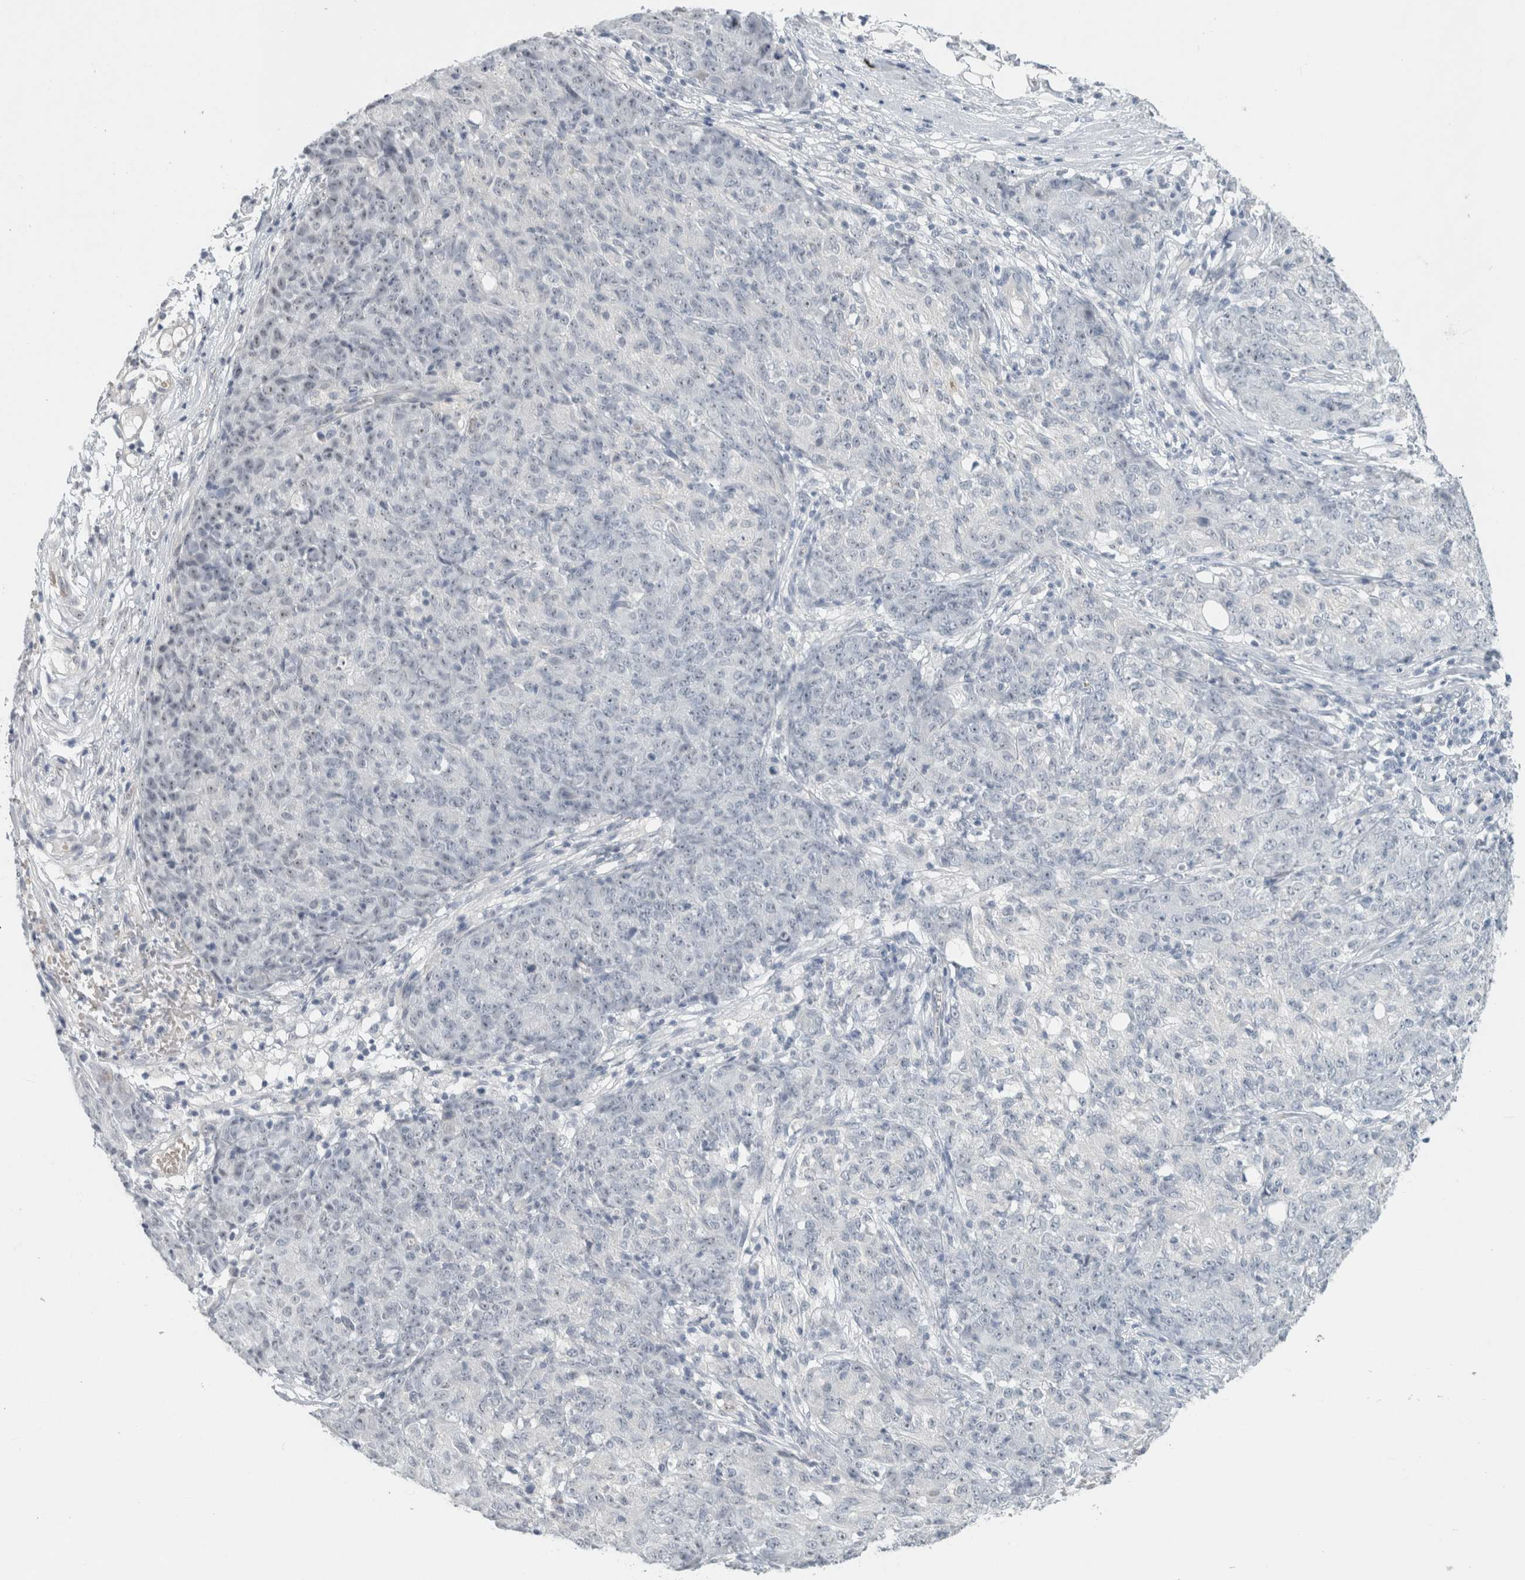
{"staining": {"intensity": "negative", "quantity": "none", "location": "none"}, "tissue": "ovarian cancer", "cell_type": "Tumor cells", "image_type": "cancer", "snomed": [{"axis": "morphology", "description": "Carcinoma, endometroid"}, {"axis": "topography", "description": "Ovary"}], "caption": "An image of ovarian cancer (endometroid carcinoma) stained for a protein demonstrates no brown staining in tumor cells. (DAB (3,3'-diaminobenzidine) immunohistochemistry (IHC) visualized using brightfield microscopy, high magnification).", "gene": "FMR1NB", "patient": {"sex": "female", "age": 42}}